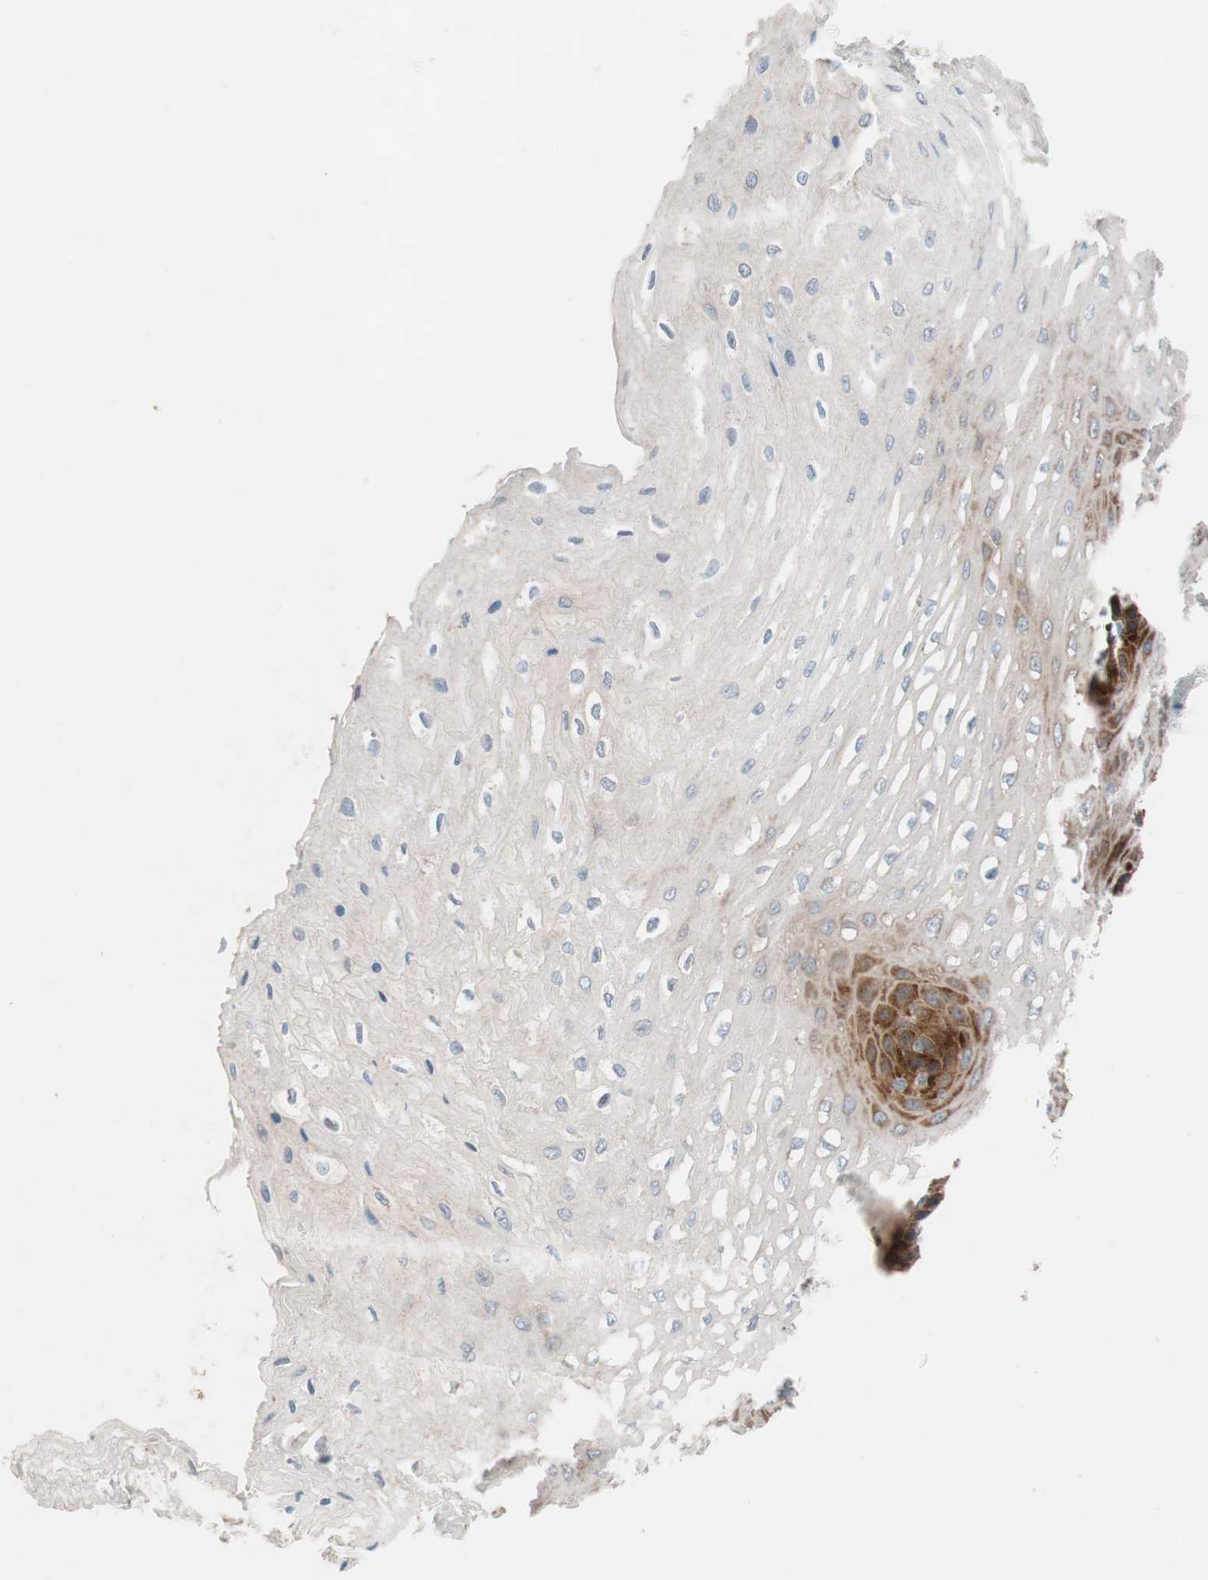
{"staining": {"intensity": "strong", "quantity": "25%-75%", "location": "cytoplasmic/membranous"}, "tissue": "esophagus", "cell_type": "Squamous epithelial cells", "image_type": "normal", "snomed": [{"axis": "morphology", "description": "Normal tissue, NOS"}, {"axis": "topography", "description": "Esophagus"}], "caption": "IHC of normal esophagus shows high levels of strong cytoplasmic/membranous expression in approximately 25%-75% of squamous epithelial cells.", "gene": "FAAH", "patient": {"sex": "female", "age": 72}}